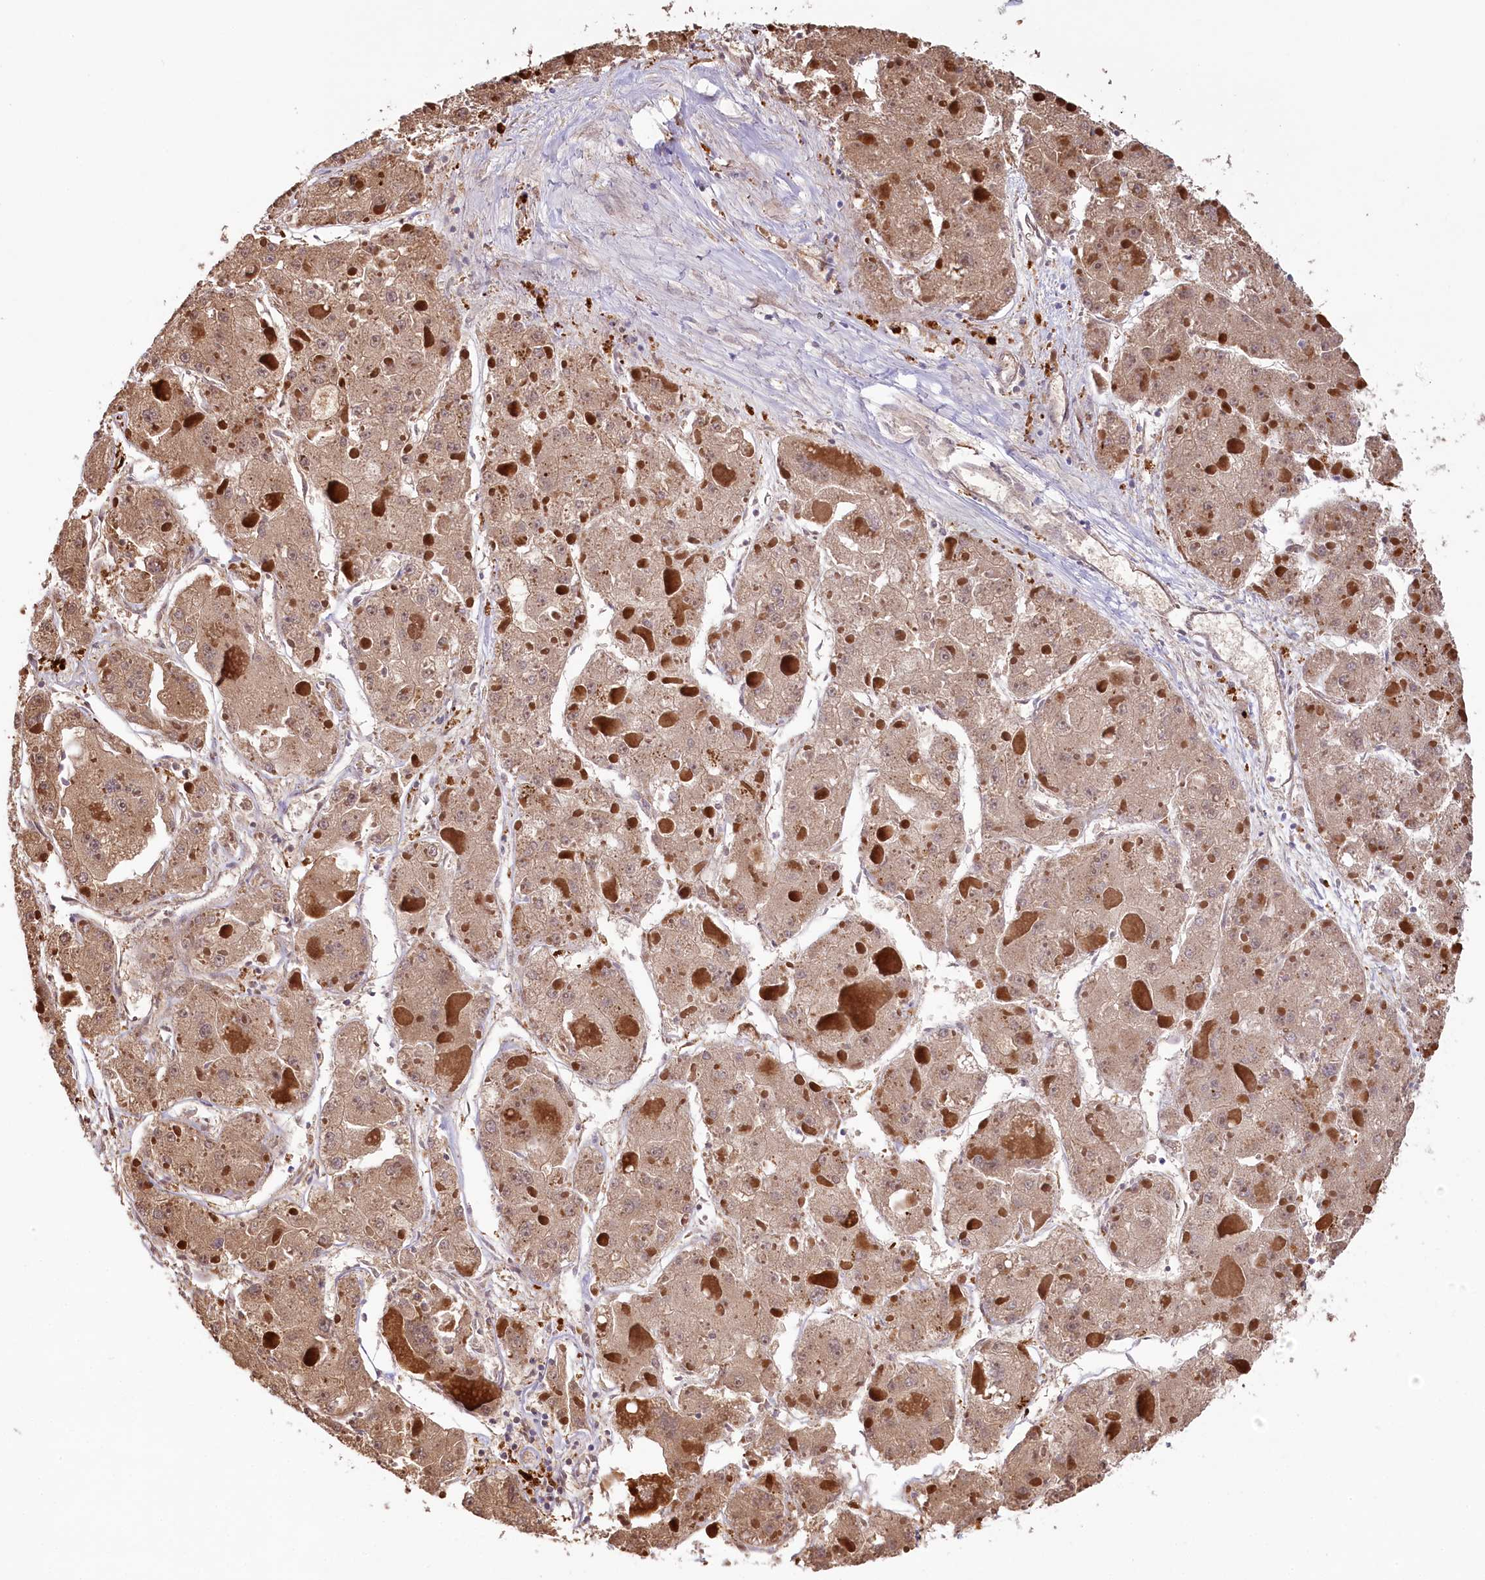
{"staining": {"intensity": "moderate", "quantity": ">75%", "location": "cytoplasmic/membranous"}, "tissue": "liver cancer", "cell_type": "Tumor cells", "image_type": "cancer", "snomed": [{"axis": "morphology", "description": "Carcinoma, Hepatocellular, NOS"}, {"axis": "topography", "description": "Liver"}], "caption": "Liver cancer (hepatocellular carcinoma) stained for a protein shows moderate cytoplasmic/membranous positivity in tumor cells. Nuclei are stained in blue.", "gene": "SLC6A11", "patient": {"sex": "female", "age": 73}}